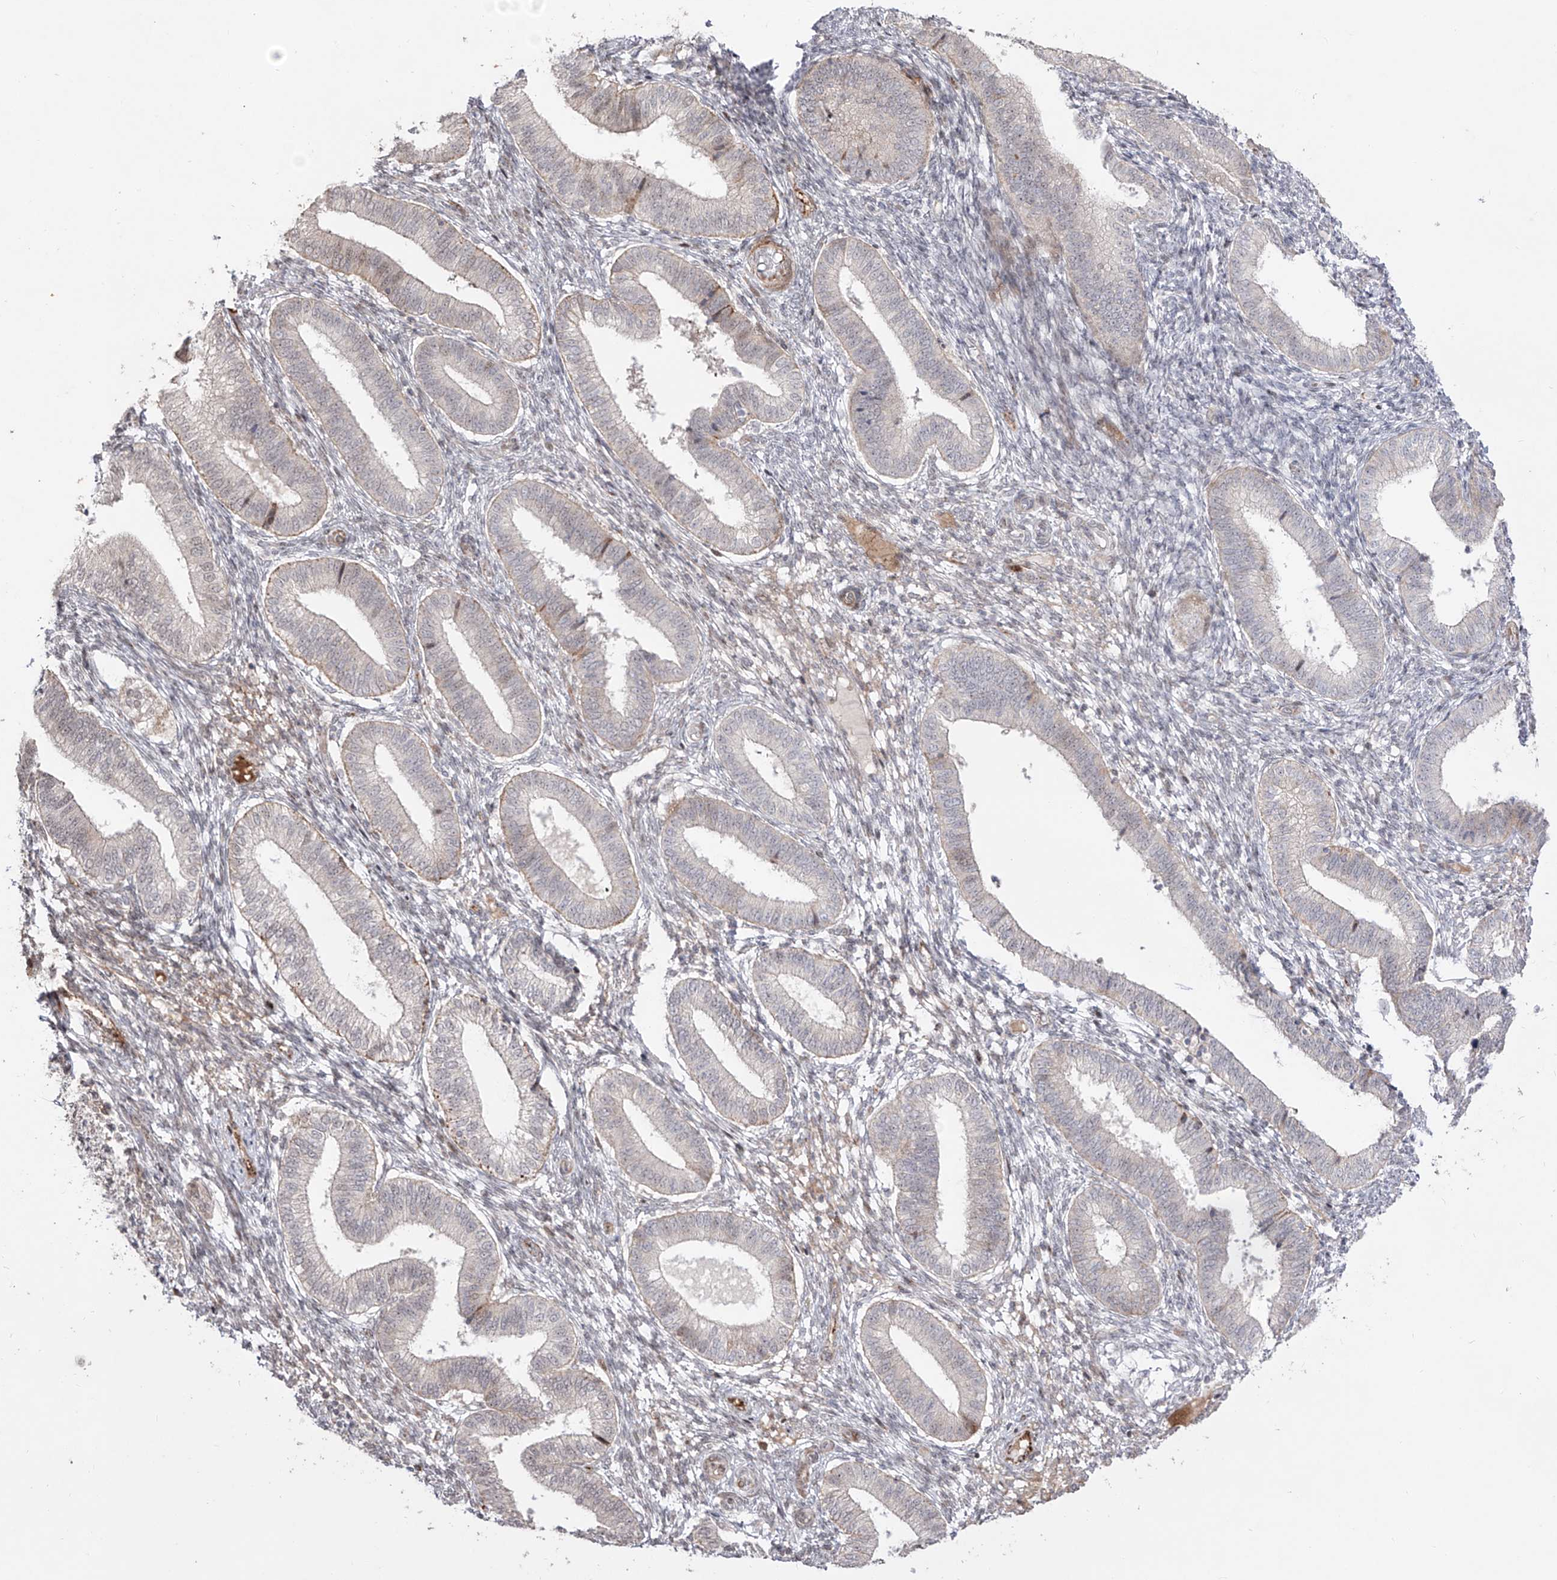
{"staining": {"intensity": "weak", "quantity": "<25%", "location": "cytoplasmic/membranous,nuclear"}, "tissue": "endometrium", "cell_type": "Cells in endometrial stroma", "image_type": "normal", "snomed": [{"axis": "morphology", "description": "Normal tissue, NOS"}, {"axis": "topography", "description": "Endometrium"}], "caption": "Protein analysis of normal endometrium shows no significant staining in cells in endometrial stroma.", "gene": "ZNF180", "patient": {"sex": "female", "age": 39}}